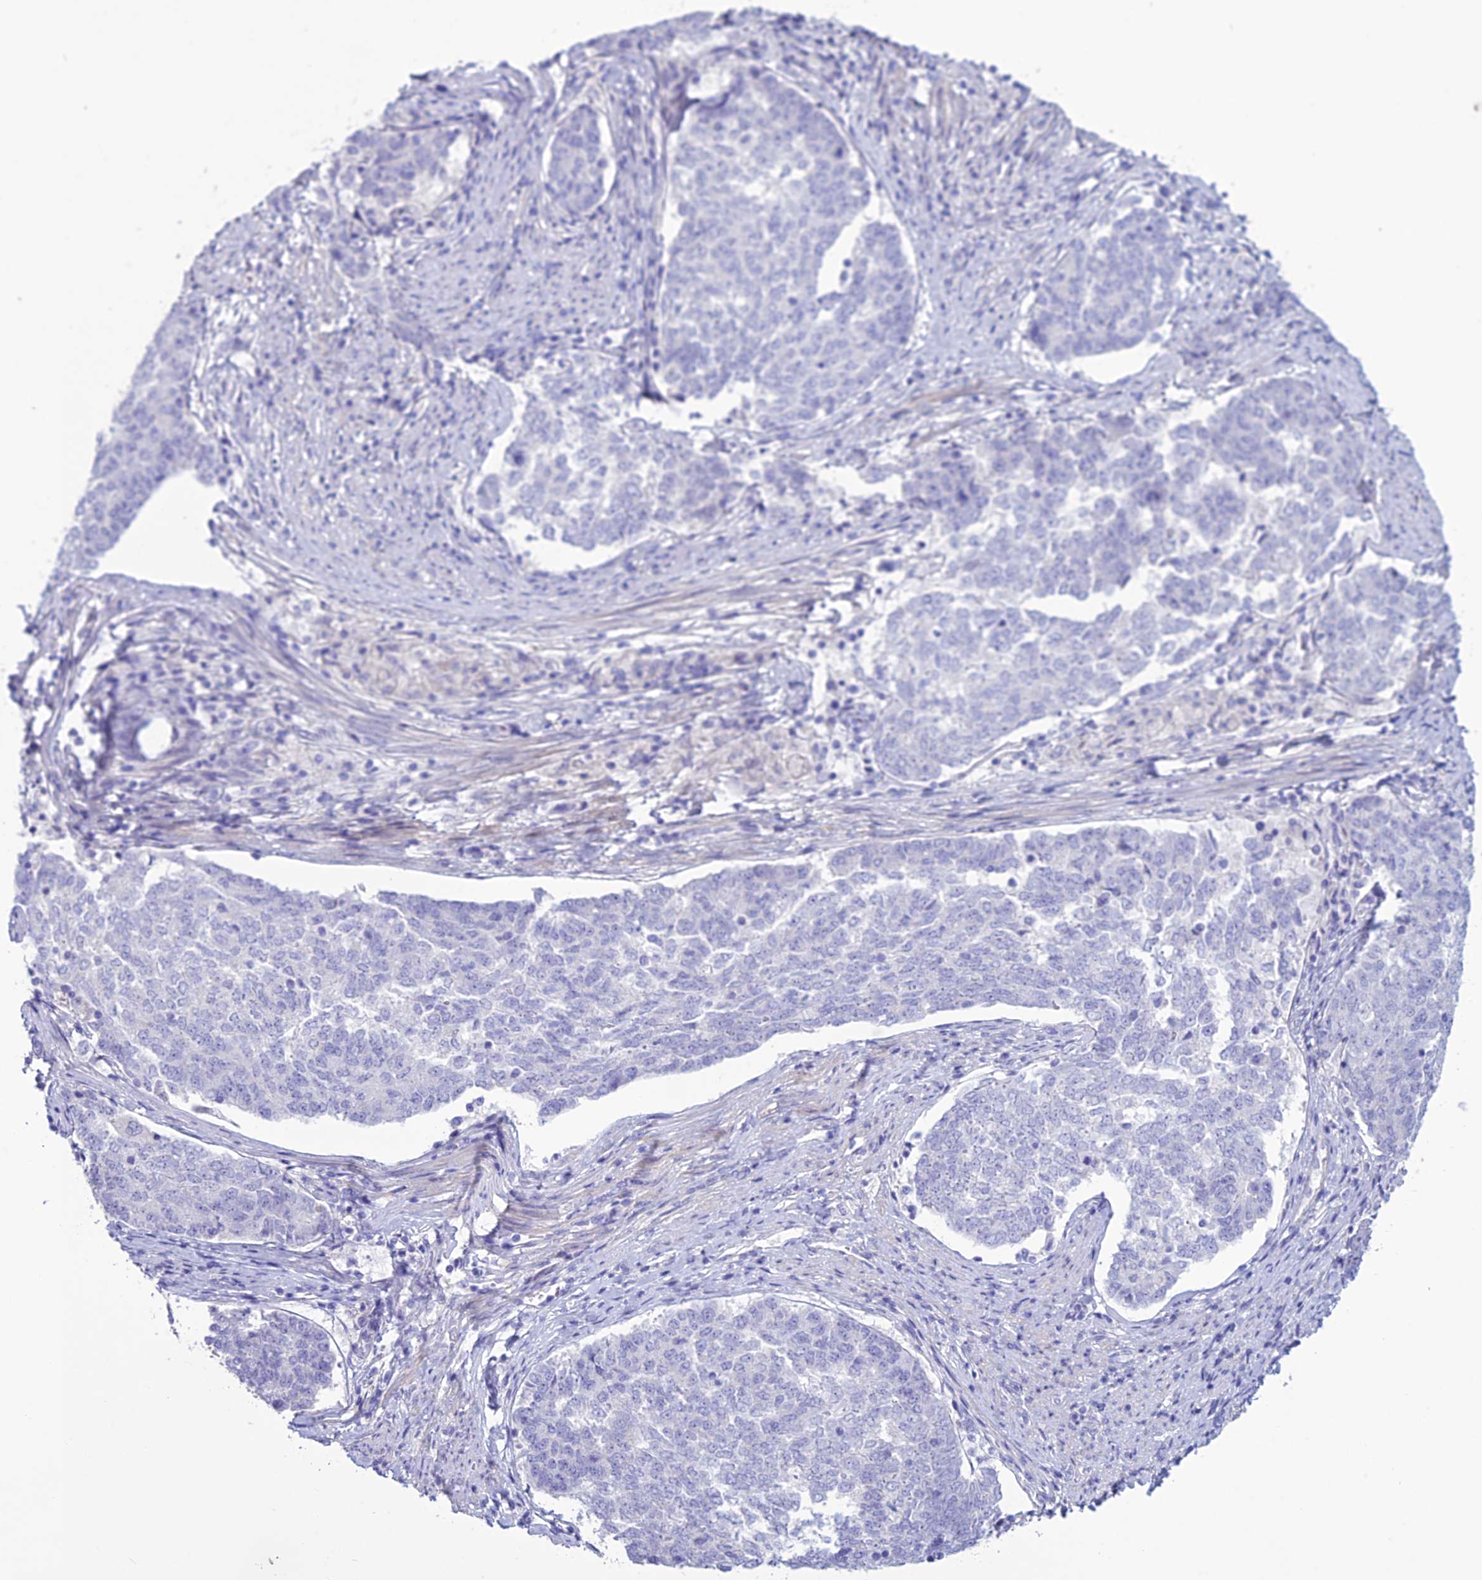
{"staining": {"intensity": "negative", "quantity": "none", "location": "none"}, "tissue": "endometrial cancer", "cell_type": "Tumor cells", "image_type": "cancer", "snomed": [{"axis": "morphology", "description": "Adenocarcinoma, NOS"}, {"axis": "topography", "description": "Endometrium"}], "caption": "An image of endometrial adenocarcinoma stained for a protein displays no brown staining in tumor cells. (Brightfield microscopy of DAB (3,3'-diaminobenzidine) immunohistochemistry (IHC) at high magnification).", "gene": "CLEC2L", "patient": {"sex": "female", "age": 80}}